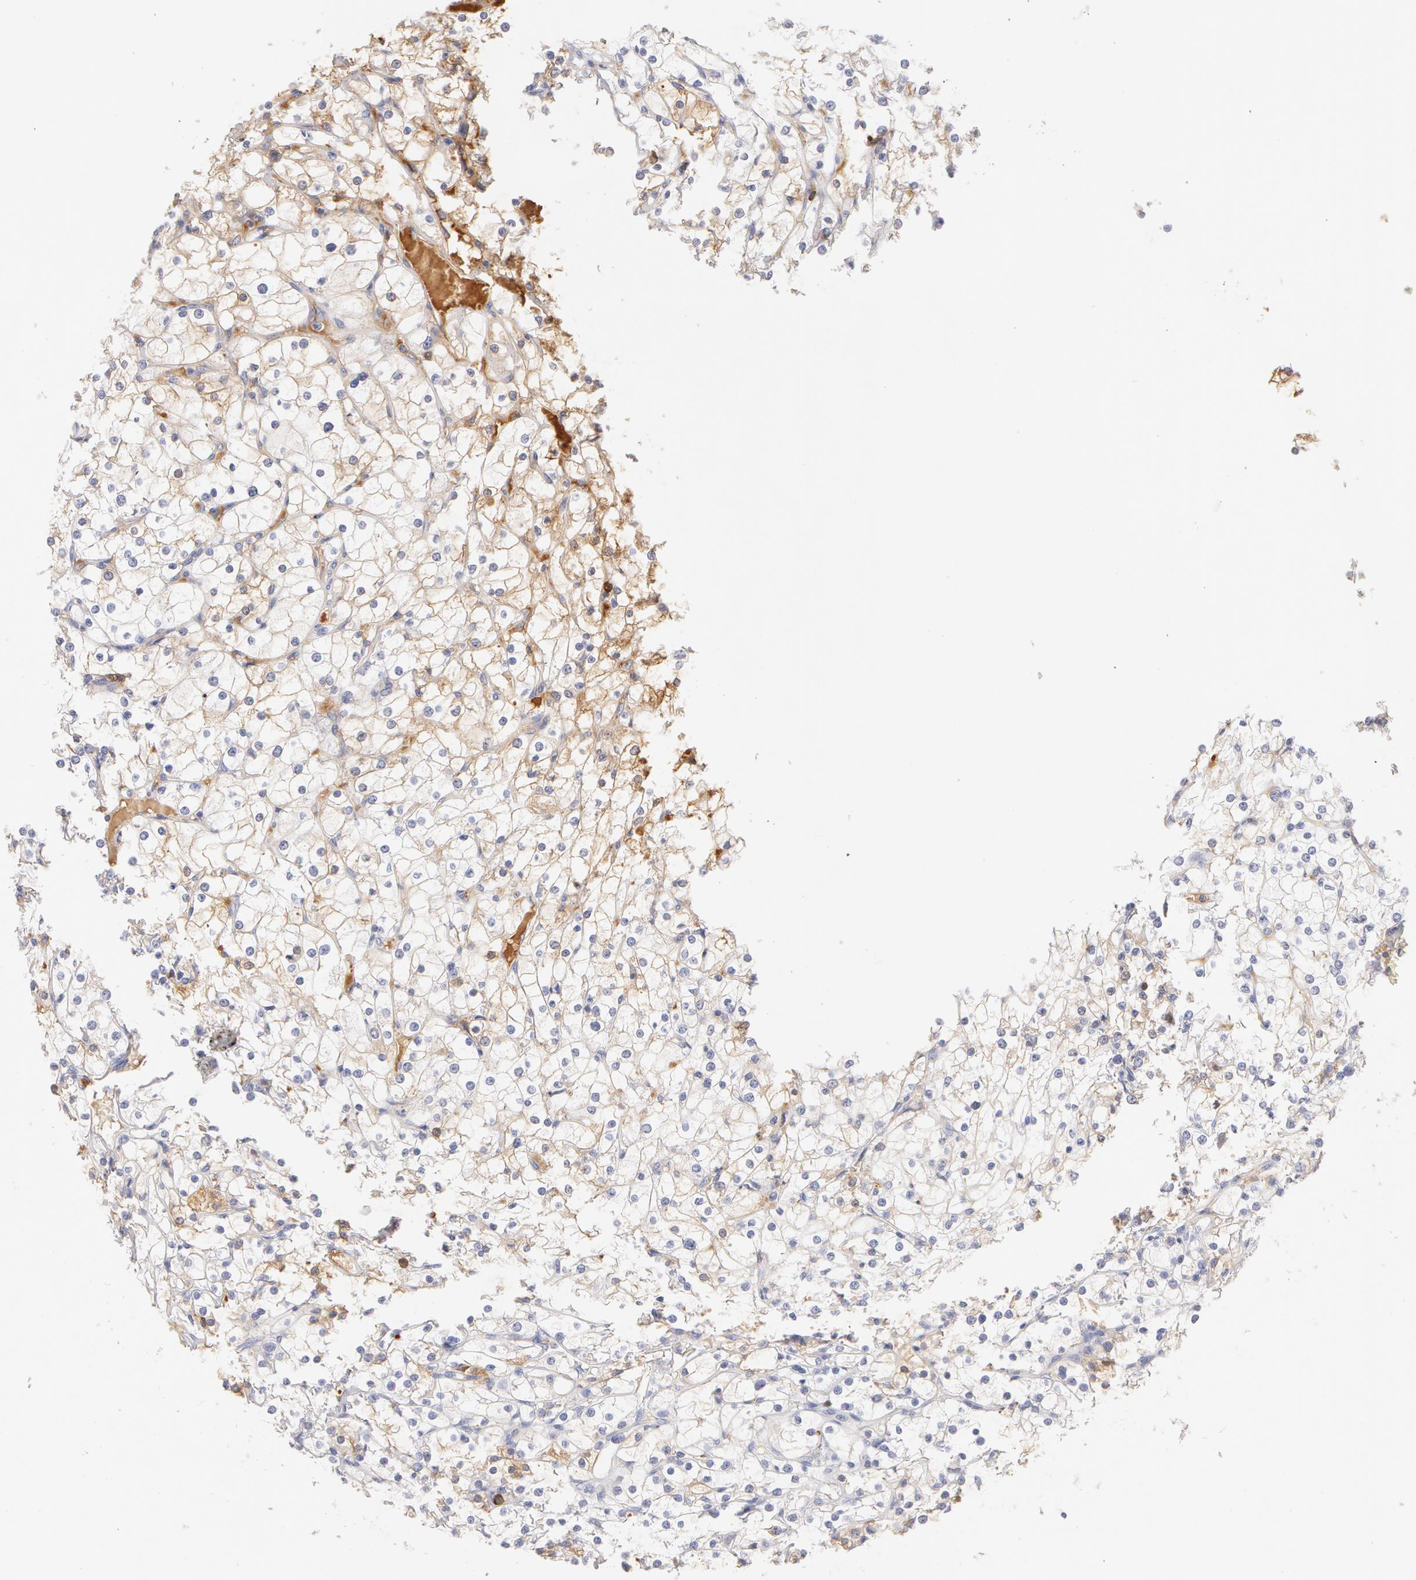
{"staining": {"intensity": "weak", "quantity": "25%-75%", "location": "cytoplasmic/membranous"}, "tissue": "renal cancer", "cell_type": "Tumor cells", "image_type": "cancer", "snomed": [{"axis": "morphology", "description": "Adenocarcinoma, NOS"}, {"axis": "topography", "description": "Kidney"}], "caption": "Immunohistochemistry (IHC) (DAB (3,3'-diaminobenzidine)) staining of human renal cancer reveals weak cytoplasmic/membranous protein expression in approximately 25%-75% of tumor cells.", "gene": "GC", "patient": {"sex": "female", "age": 73}}